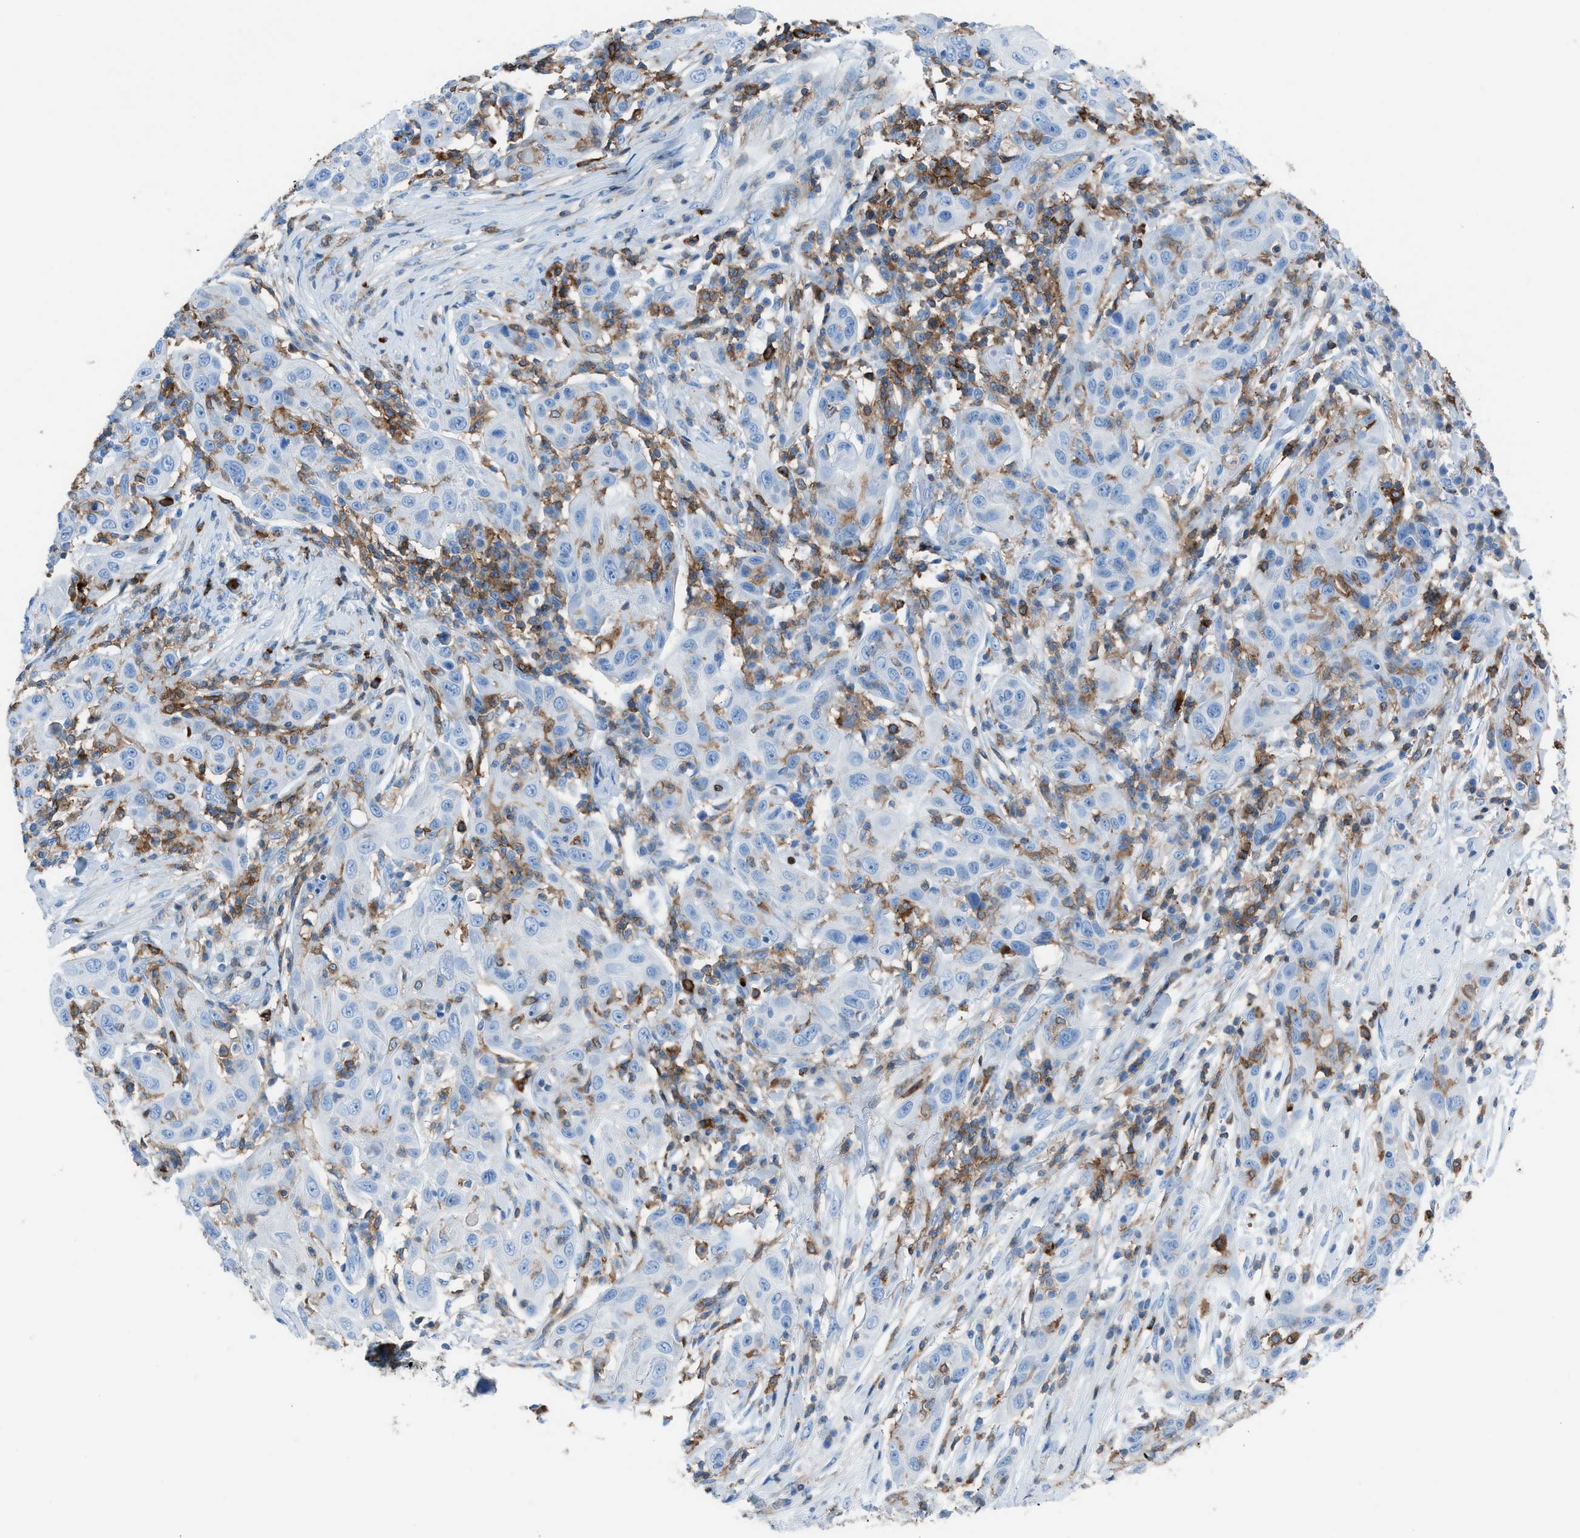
{"staining": {"intensity": "negative", "quantity": "none", "location": "none"}, "tissue": "skin cancer", "cell_type": "Tumor cells", "image_type": "cancer", "snomed": [{"axis": "morphology", "description": "Squamous cell carcinoma, NOS"}, {"axis": "topography", "description": "Skin"}], "caption": "High magnification brightfield microscopy of skin cancer stained with DAB (3,3'-diaminobenzidine) (brown) and counterstained with hematoxylin (blue): tumor cells show no significant expression.", "gene": "ITGB2", "patient": {"sex": "female", "age": 88}}